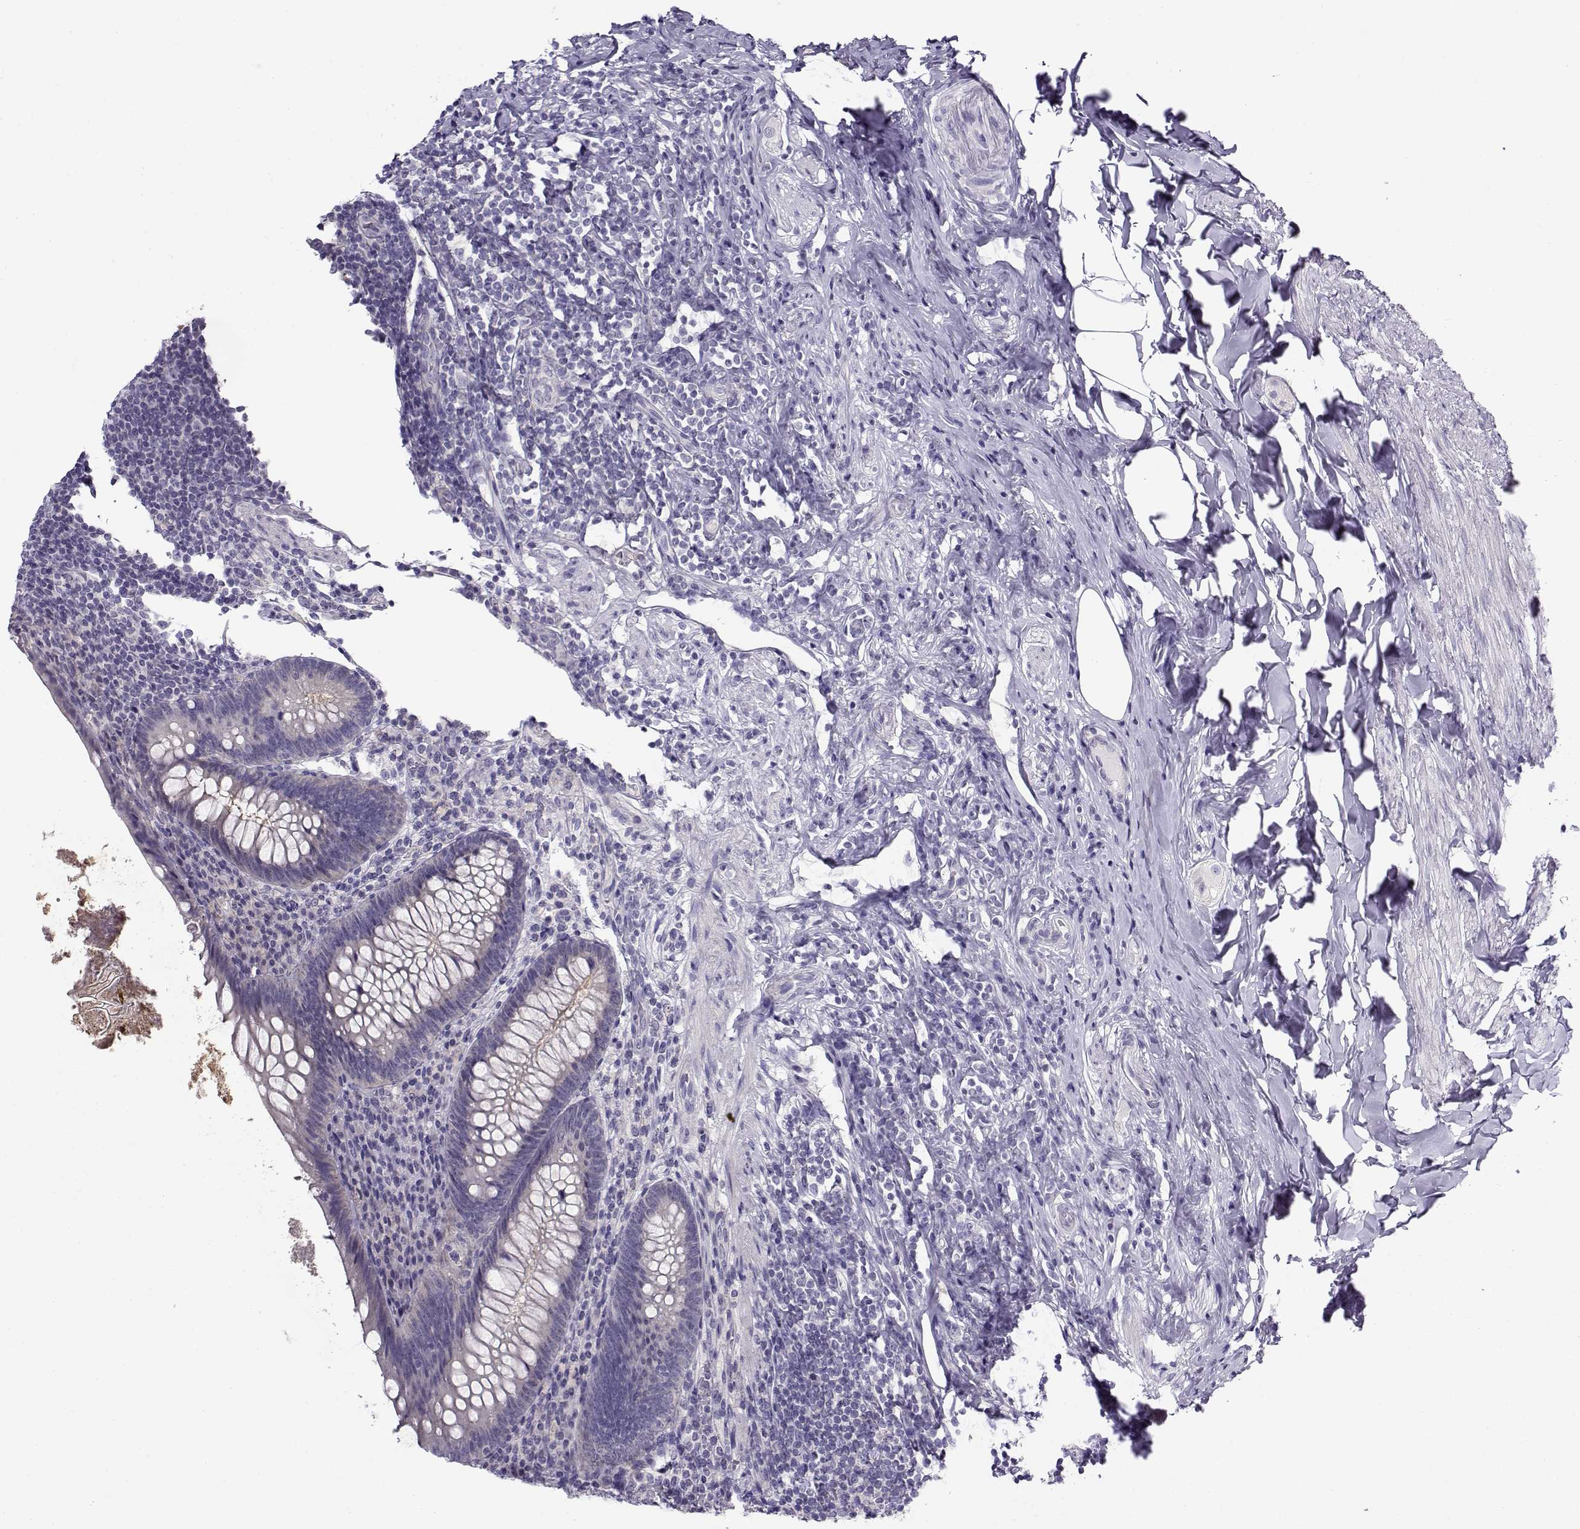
{"staining": {"intensity": "negative", "quantity": "none", "location": "none"}, "tissue": "appendix", "cell_type": "Glandular cells", "image_type": "normal", "snomed": [{"axis": "morphology", "description": "Normal tissue, NOS"}, {"axis": "topography", "description": "Appendix"}], "caption": "Immunohistochemistry photomicrograph of normal appendix: human appendix stained with DAB shows no significant protein staining in glandular cells.", "gene": "FEZF1", "patient": {"sex": "male", "age": 47}}